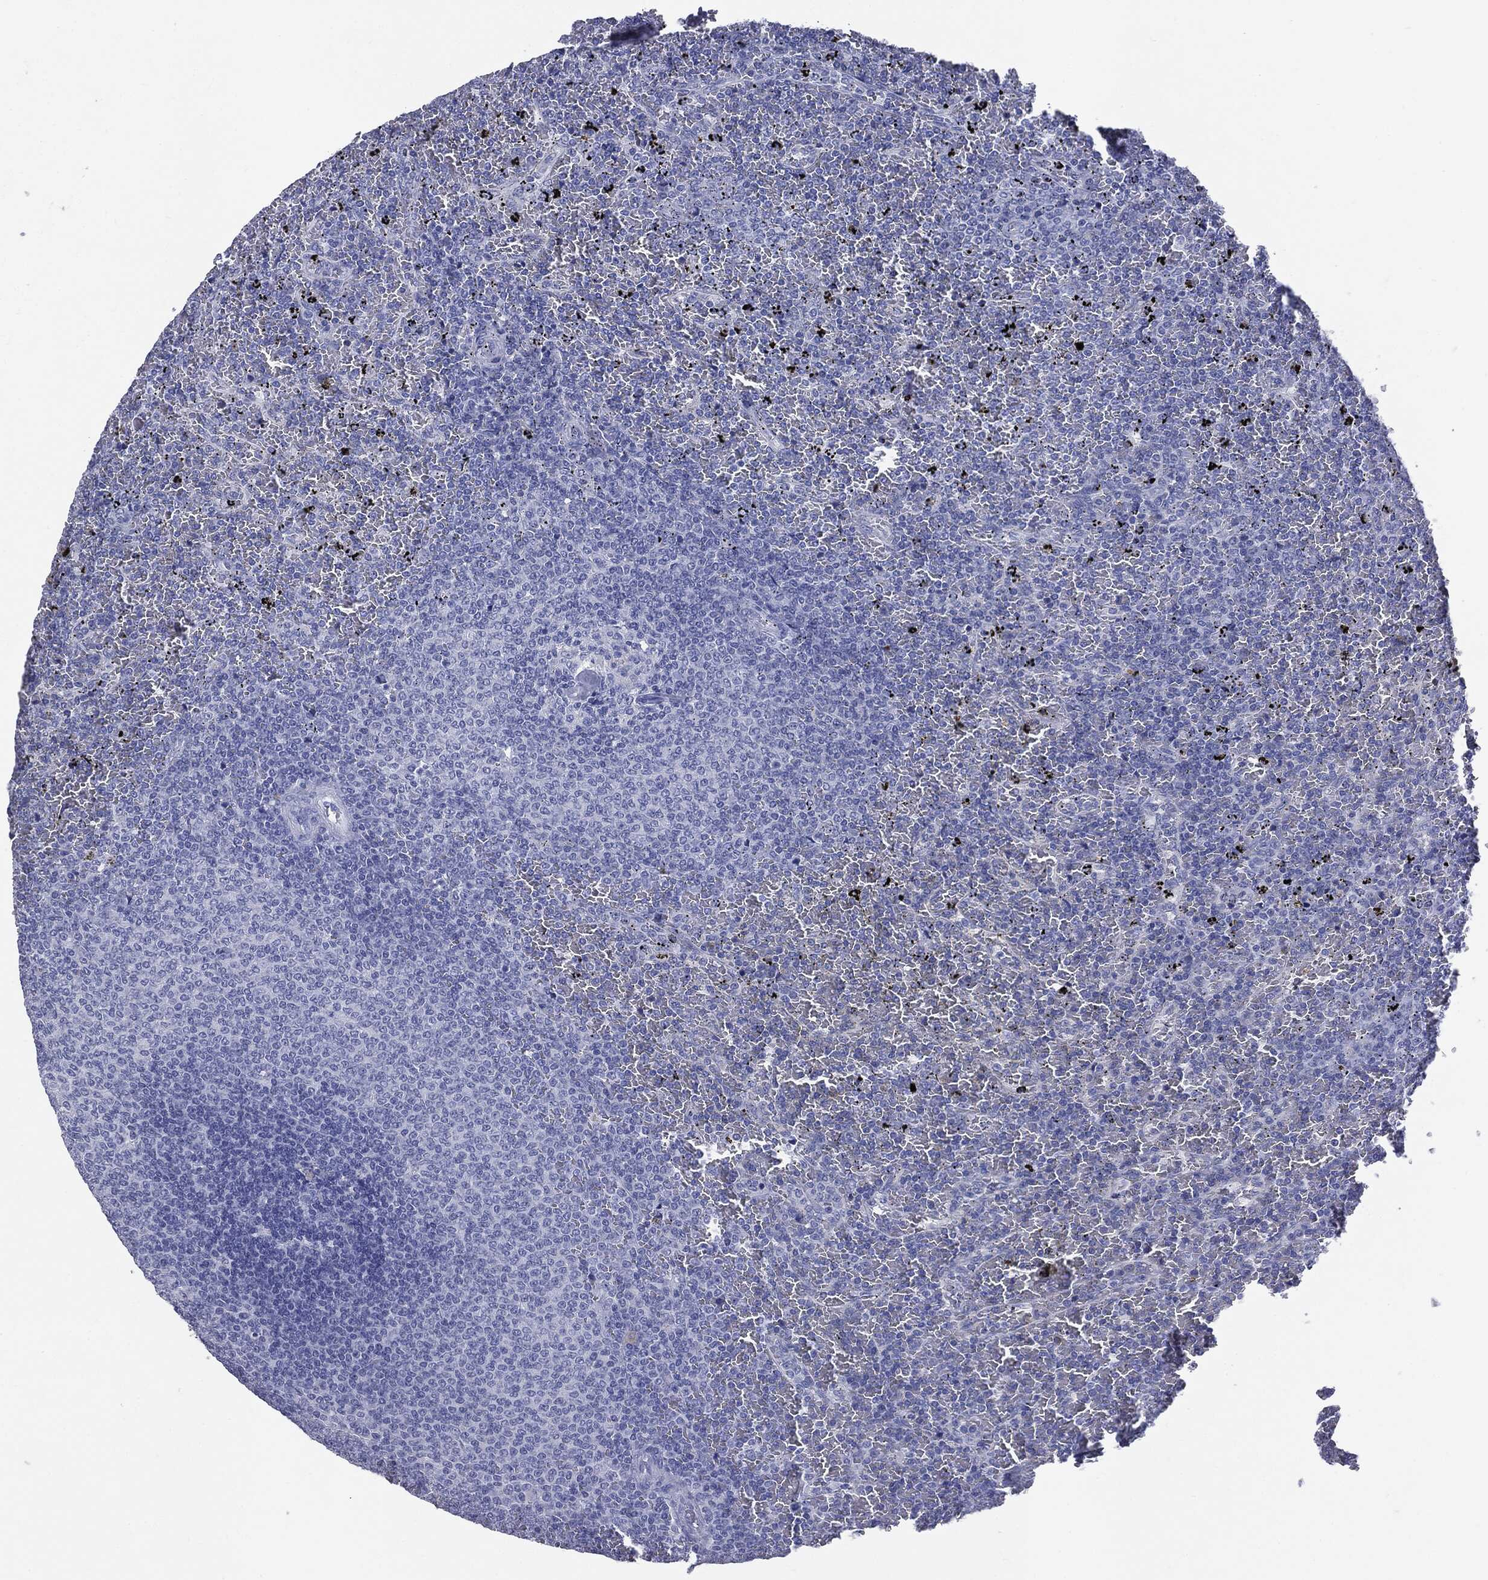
{"staining": {"intensity": "negative", "quantity": "none", "location": "none"}, "tissue": "lymphoma", "cell_type": "Tumor cells", "image_type": "cancer", "snomed": [{"axis": "morphology", "description": "Malignant lymphoma, non-Hodgkin's type, Low grade"}, {"axis": "topography", "description": "Spleen"}], "caption": "An immunohistochemistry (IHC) image of malignant lymphoma, non-Hodgkin's type (low-grade) is shown. There is no staining in tumor cells of malignant lymphoma, non-Hodgkin's type (low-grade).", "gene": "TSHB", "patient": {"sex": "female", "age": 77}}